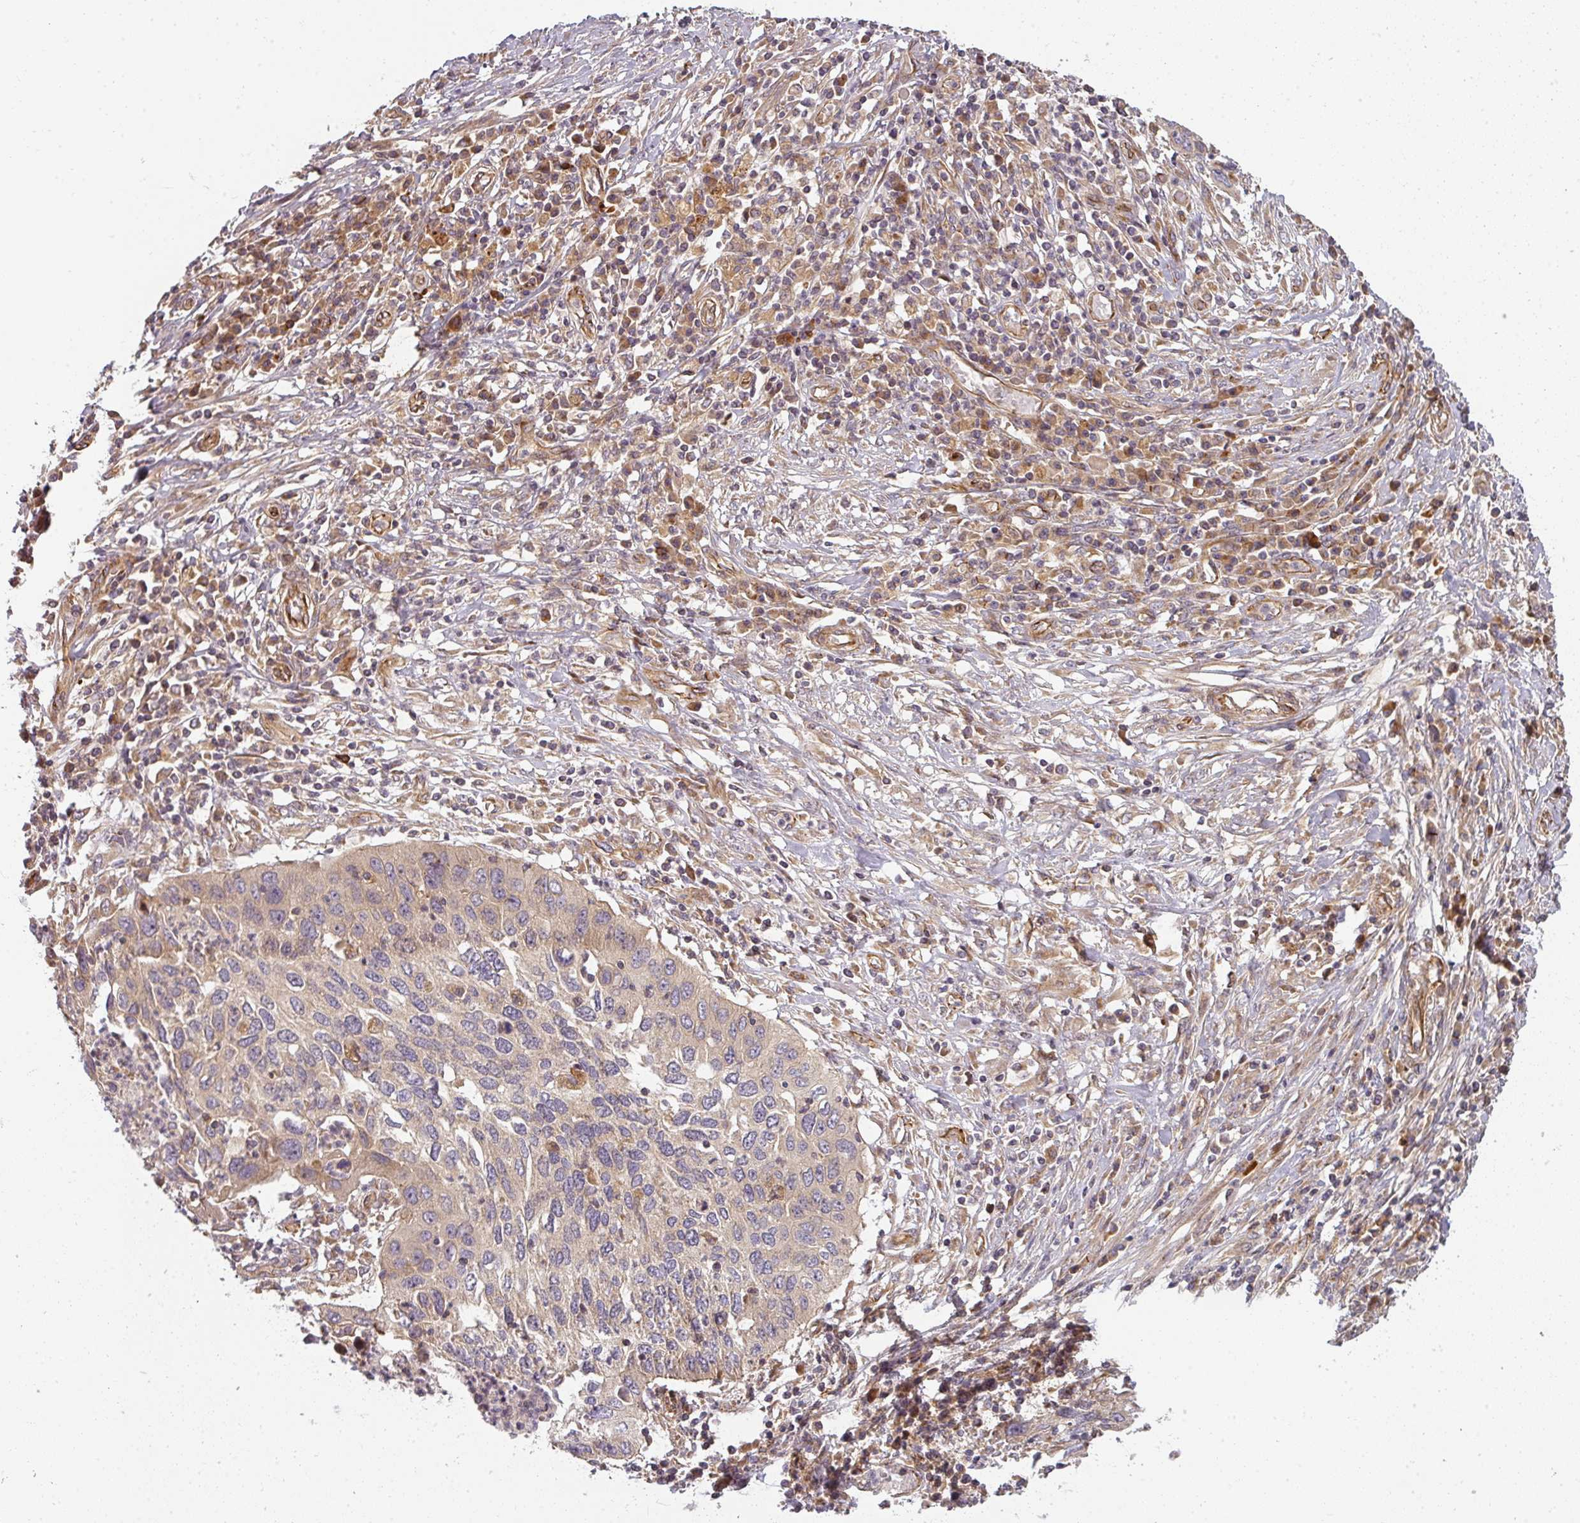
{"staining": {"intensity": "weak", "quantity": "<25%", "location": "cytoplasmic/membranous"}, "tissue": "cervical cancer", "cell_type": "Tumor cells", "image_type": "cancer", "snomed": [{"axis": "morphology", "description": "Squamous cell carcinoma, NOS"}, {"axis": "topography", "description": "Cervix"}], "caption": "Tumor cells show no significant protein positivity in cervical squamous cell carcinoma.", "gene": "CNOT1", "patient": {"sex": "female", "age": 38}}